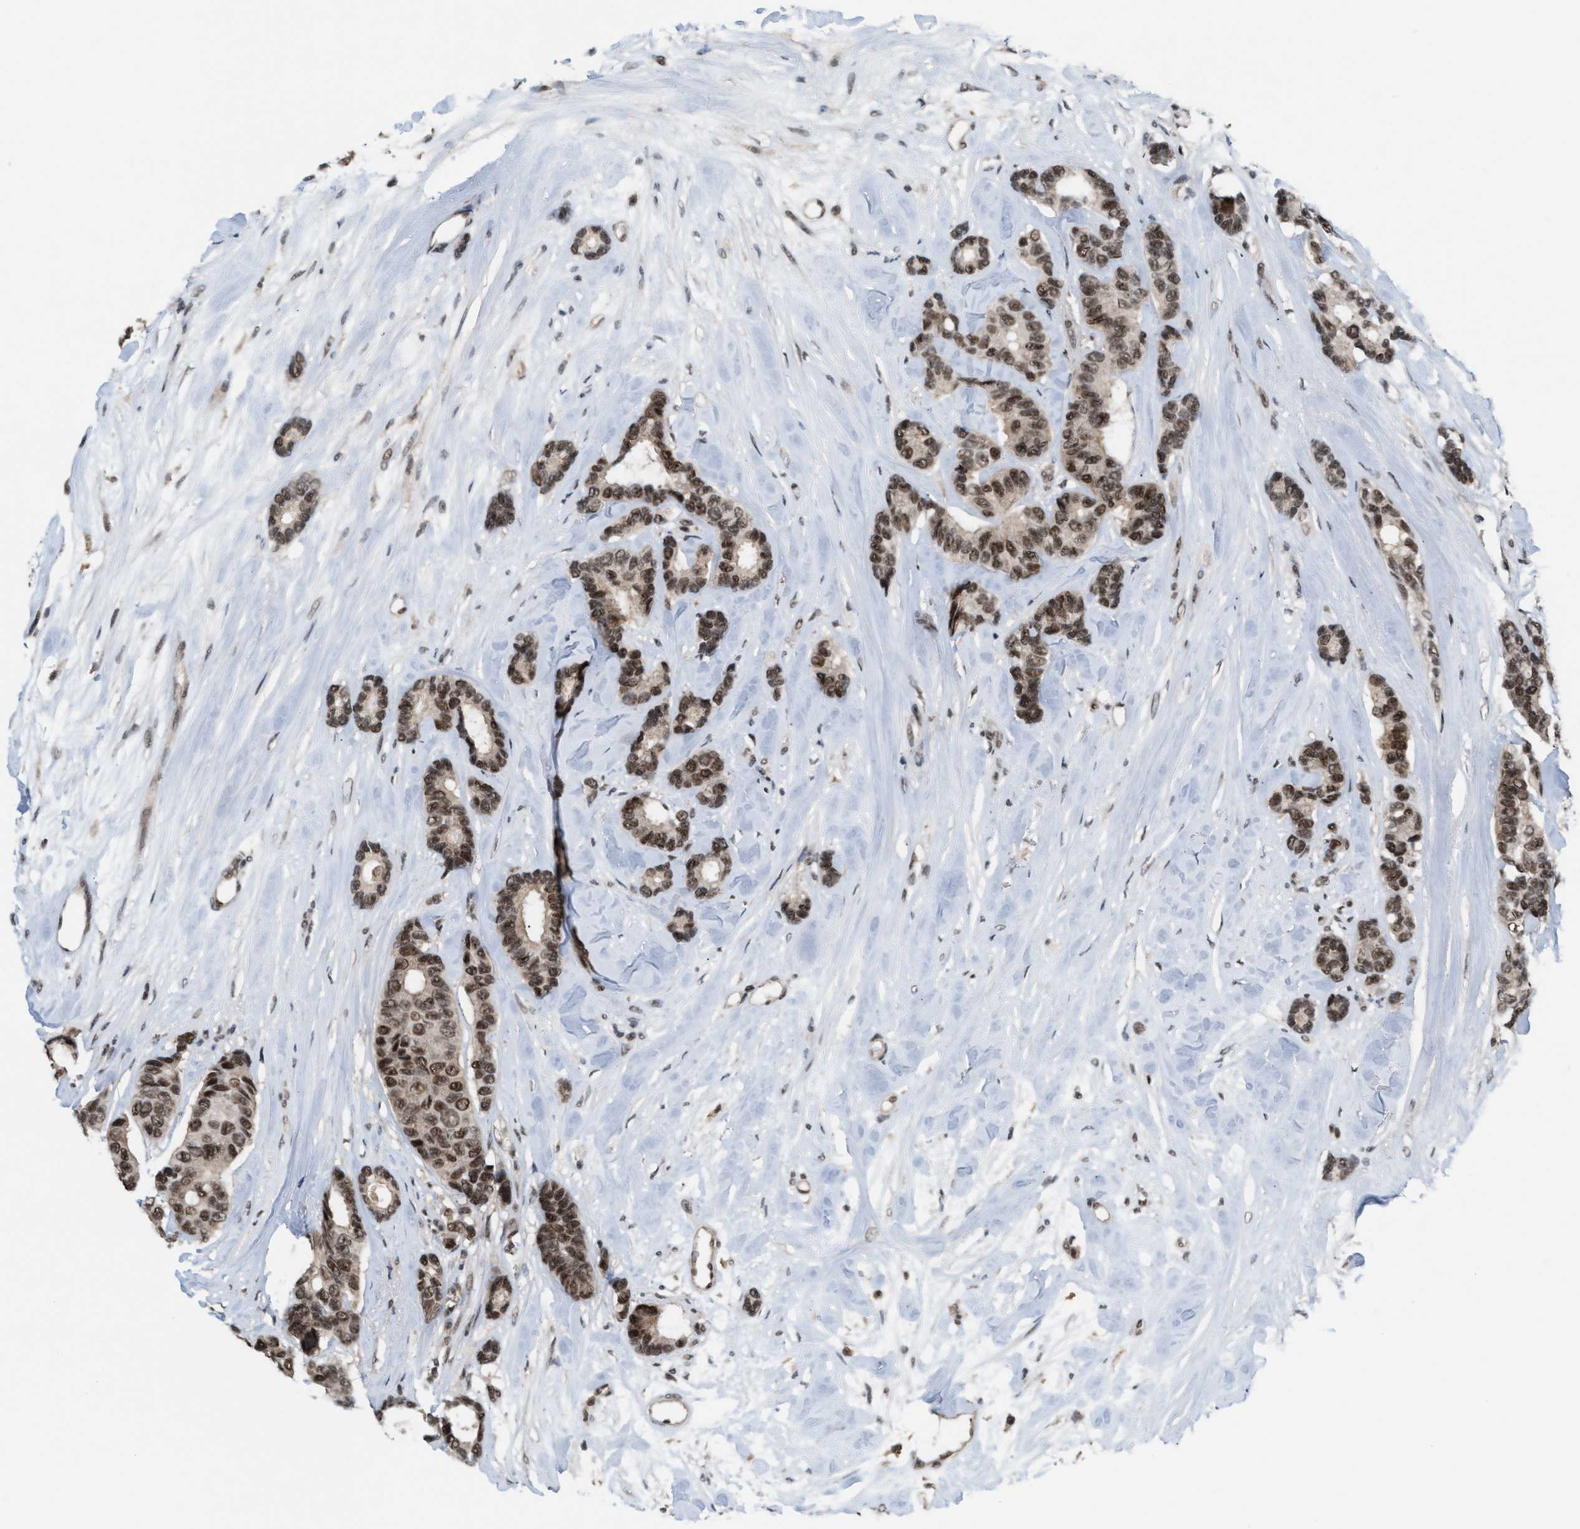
{"staining": {"intensity": "strong", "quantity": ">75%", "location": "nuclear"}, "tissue": "breast cancer", "cell_type": "Tumor cells", "image_type": "cancer", "snomed": [{"axis": "morphology", "description": "Duct carcinoma"}, {"axis": "topography", "description": "Breast"}], "caption": "Immunohistochemical staining of breast cancer shows strong nuclear protein expression in about >75% of tumor cells.", "gene": "PRPF4", "patient": {"sex": "female", "age": 87}}